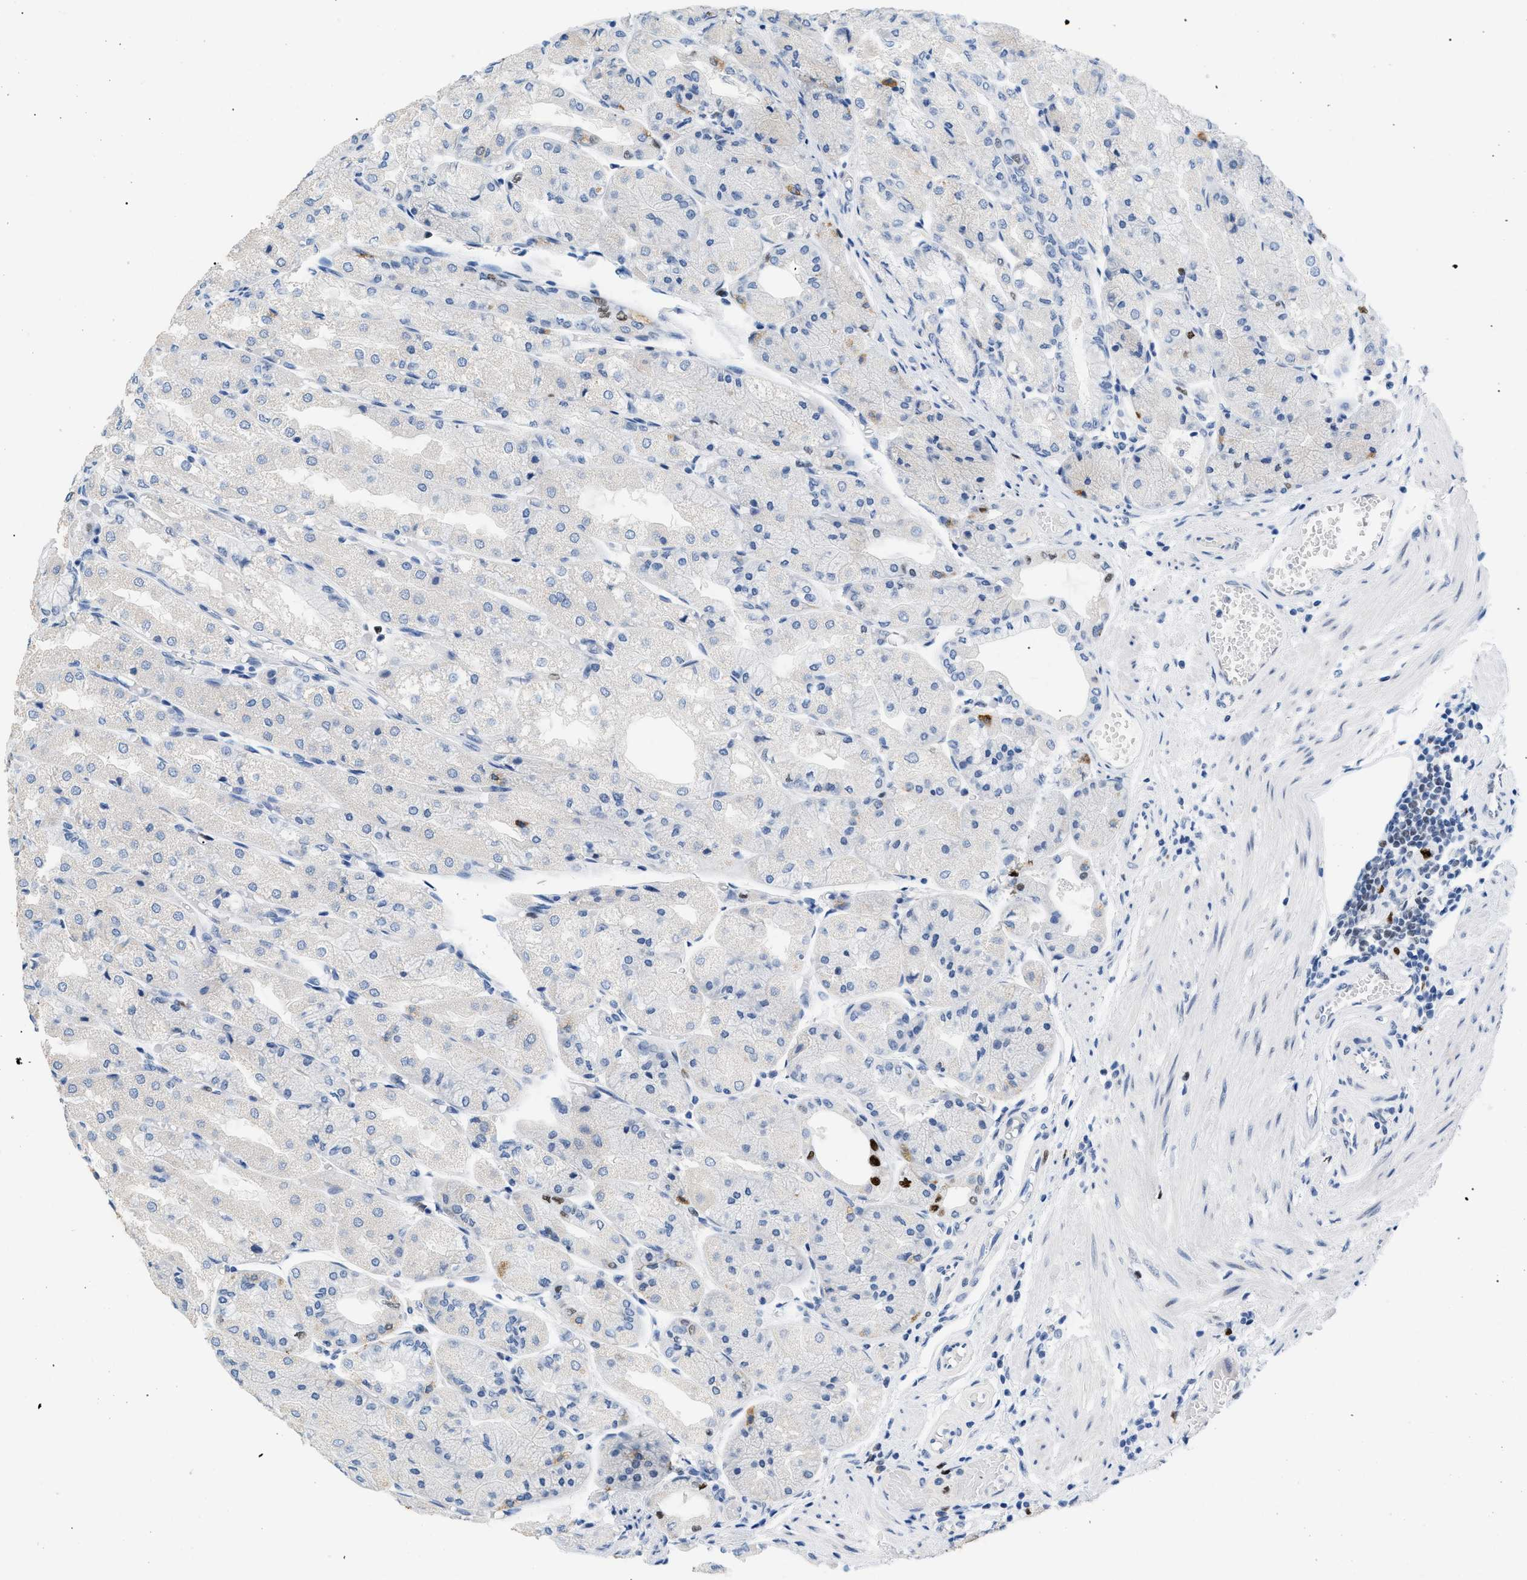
{"staining": {"intensity": "strong", "quantity": "<25%", "location": "nuclear"}, "tissue": "stomach", "cell_type": "Glandular cells", "image_type": "normal", "snomed": [{"axis": "morphology", "description": "Normal tissue, NOS"}, {"axis": "topography", "description": "Stomach, upper"}], "caption": "DAB (3,3'-diaminobenzidine) immunohistochemical staining of unremarkable human stomach reveals strong nuclear protein staining in about <25% of glandular cells.", "gene": "MCM7", "patient": {"sex": "male", "age": 72}}